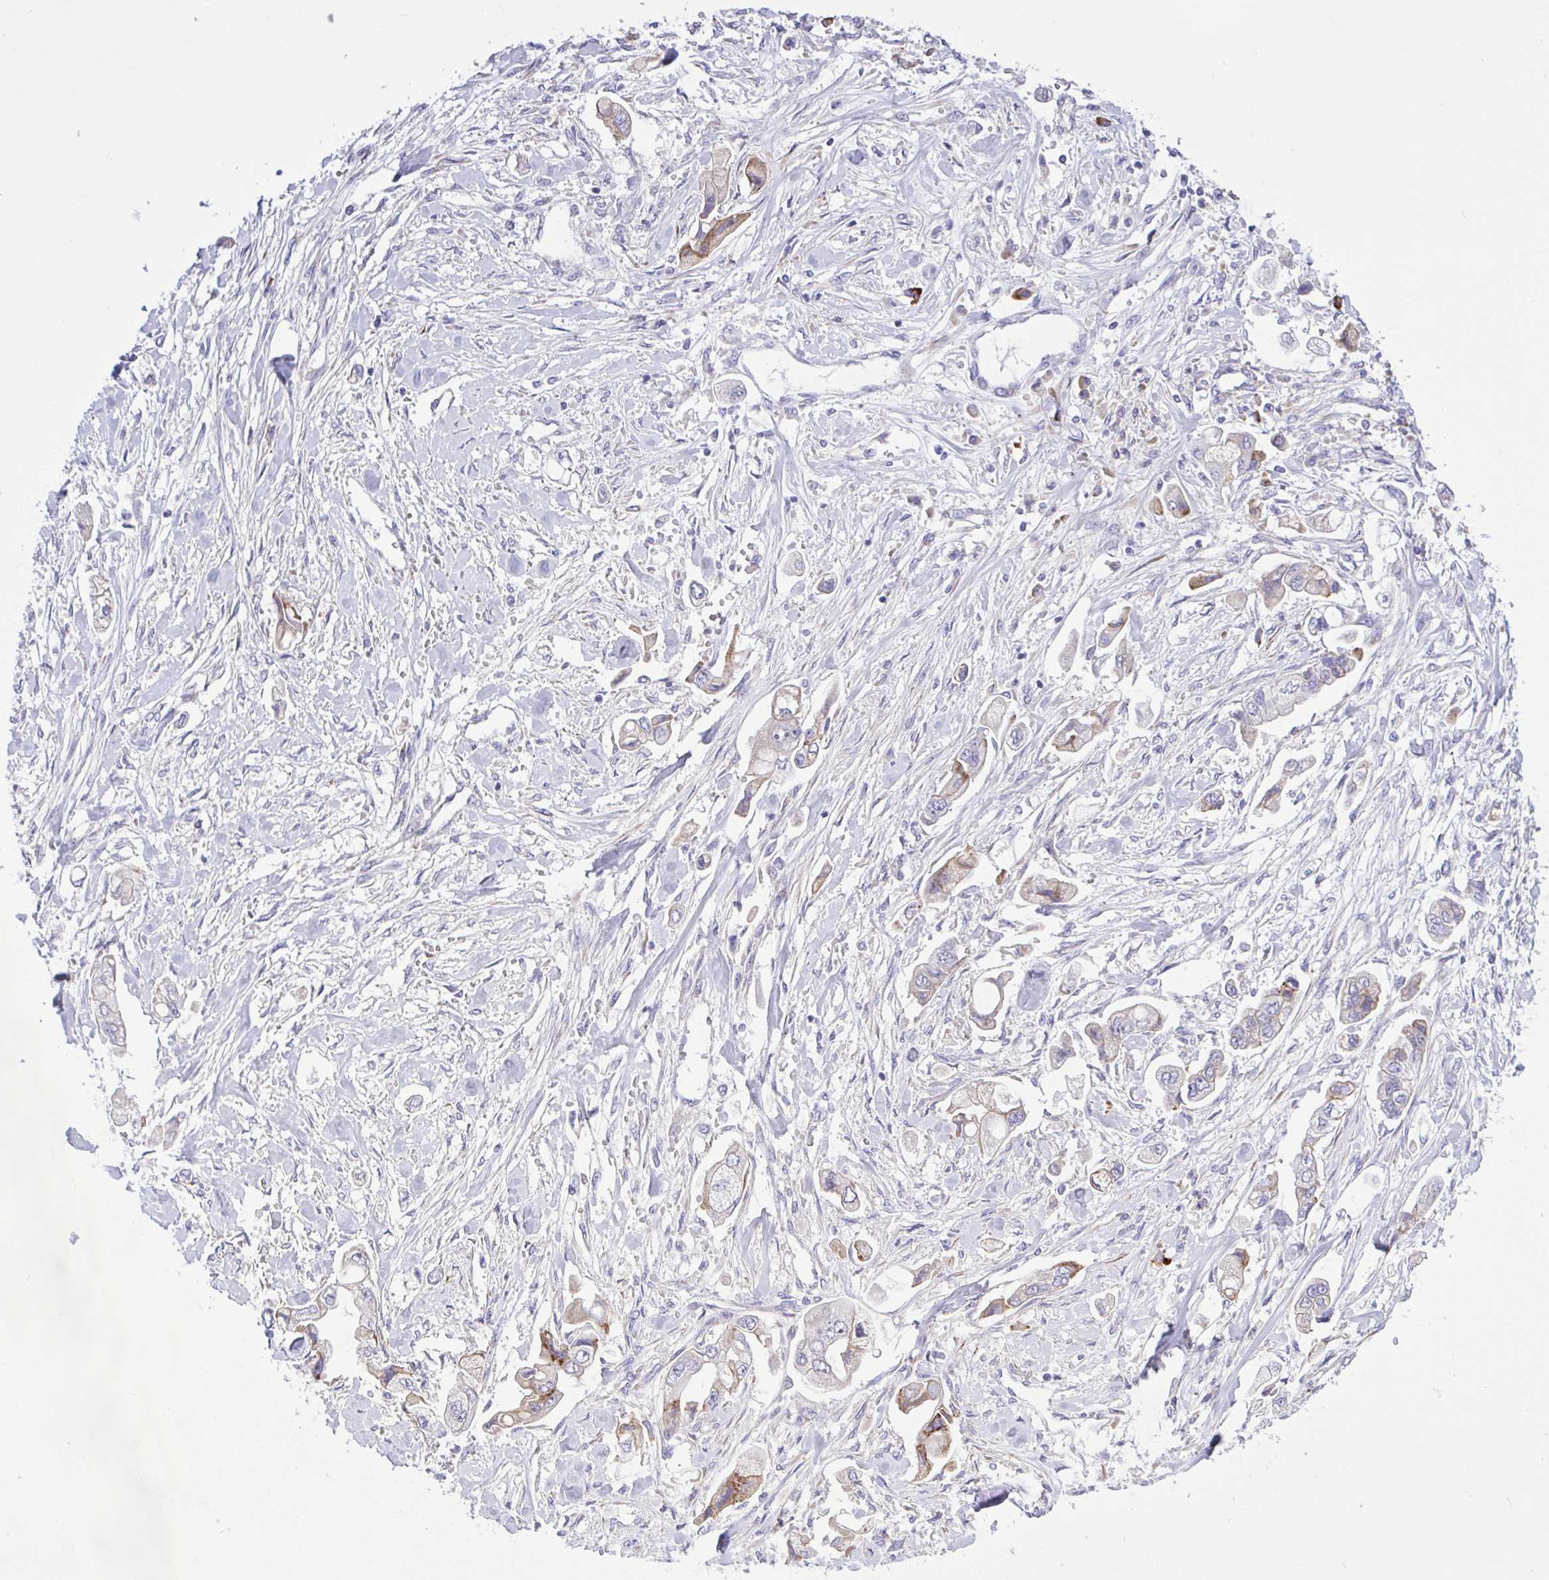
{"staining": {"intensity": "moderate", "quantity": "<25%", "location": "cytoplasmic/membranous"}, "tissue": "stomach cancer", "cell_type": "Tumor cells", "image_type": "cancer", "snomed": [{"axis": "morphology", "description": "Adenocarcinoma, NOS"}, {"axis": "topography", "description": "Stomach"}], "caption": "Approximately <25% of tumor cells in human stomach cancer reveal moderate cytoplasmic/membranous protein staining as visualized by brown immunohistochemical staining.", "gene": "DSC3", "patient": {"sex": "male", "age": 62}}